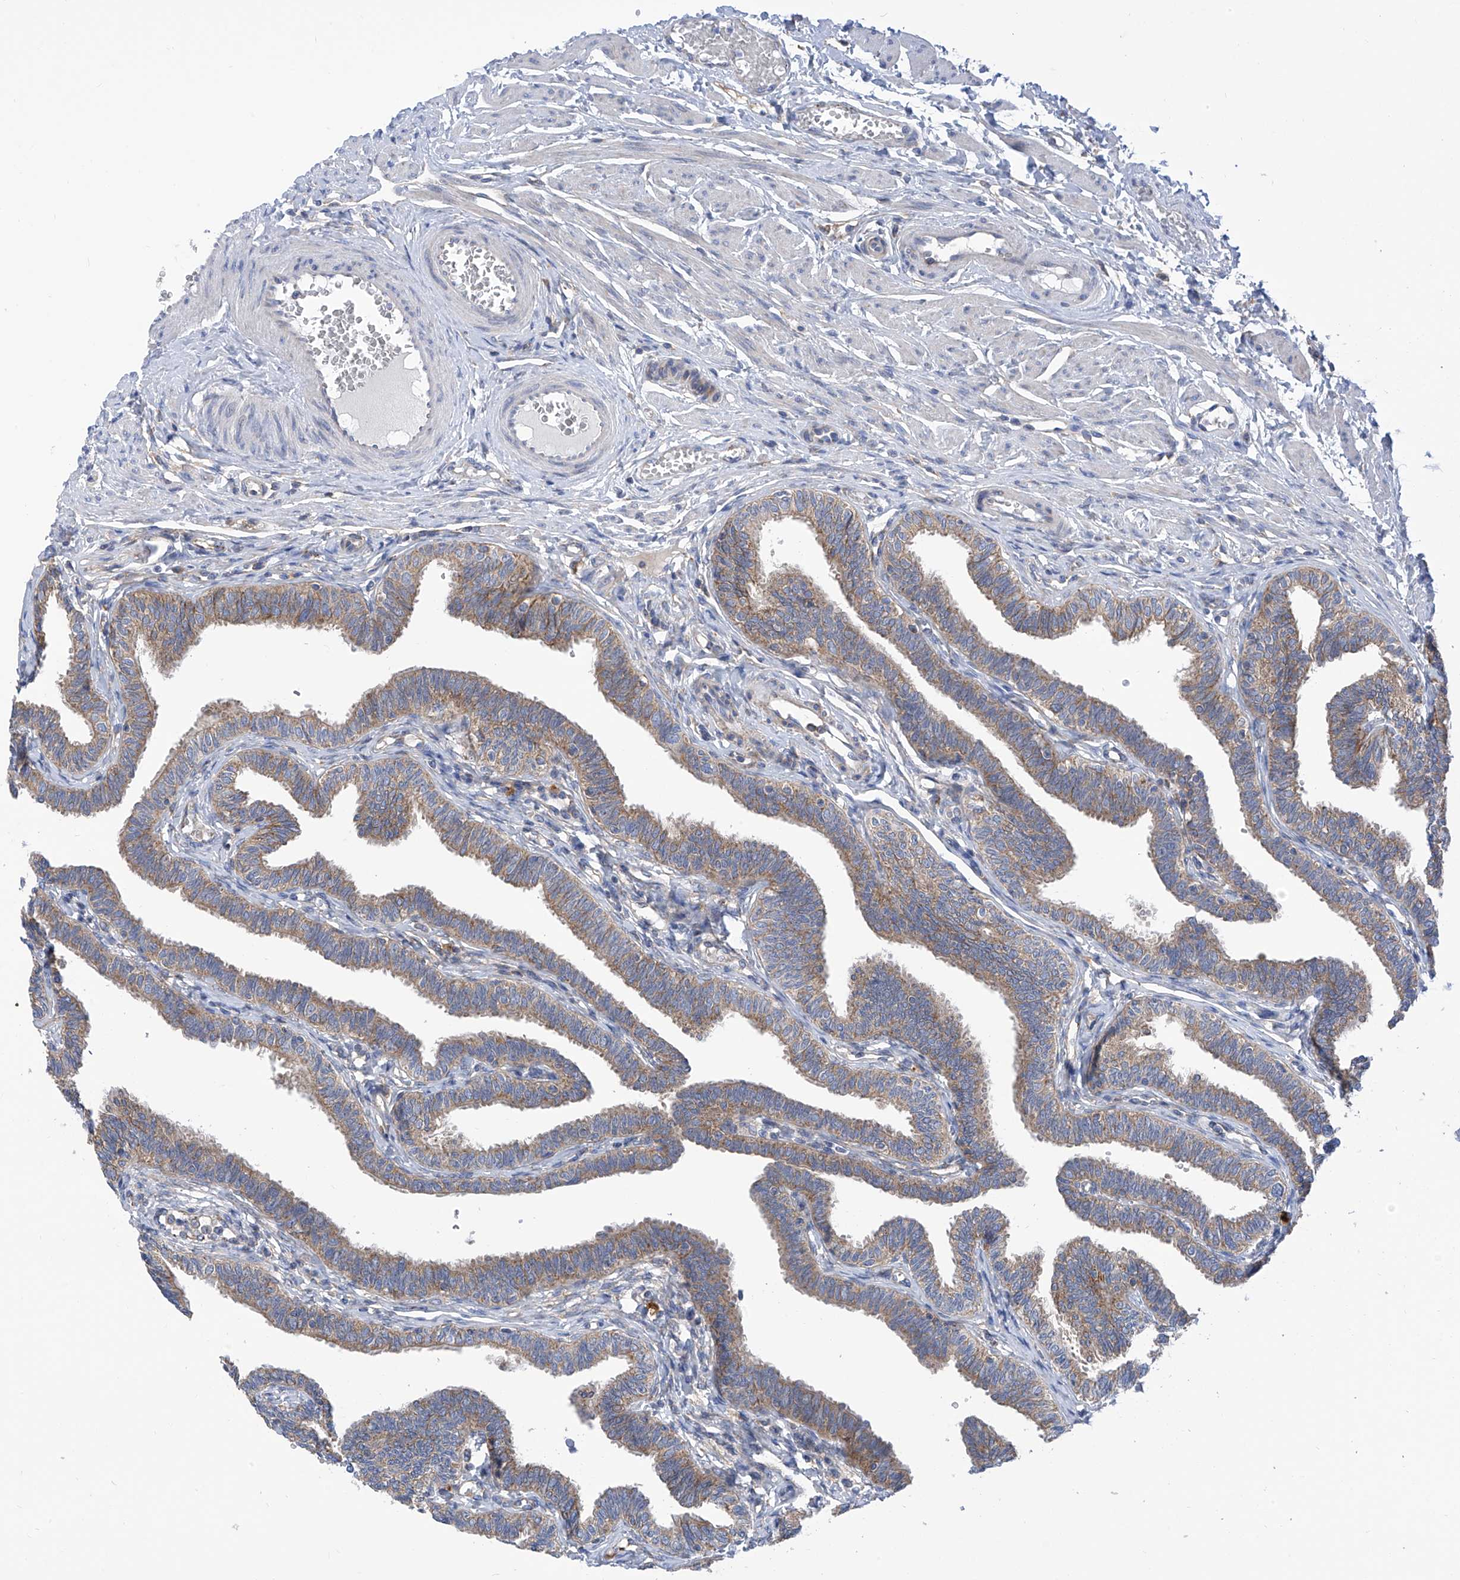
{"staining": {"intensity": "moderate", "quantity": ">75%", "location": "cytoplasmic/membranous"}, "tissue": "fallopian tube", "cell_type": "Glandular cells", "image_type": "normal", "snomed": [{"axis": "morphology", "description": "Normal tissue, NOS"}, {"axis": "topography", "description": "Fallopian tube"}, {"axis": "topography", "description": "Ovary"}], "caption": "Protein staining displays moderate cytoplasmic/membranous positivity in approximately >75% of glandular cells in unremarkable fallopian tube. The staining was performed using DAB (3,3'-diaminobenzidine) to visualize the protein expression in brown, while the nuclei were stained in blue with hematoxylin (Magnification: 20x).", "gene": "P2RX7", "patient": {"sex": "female", "age": 23}}